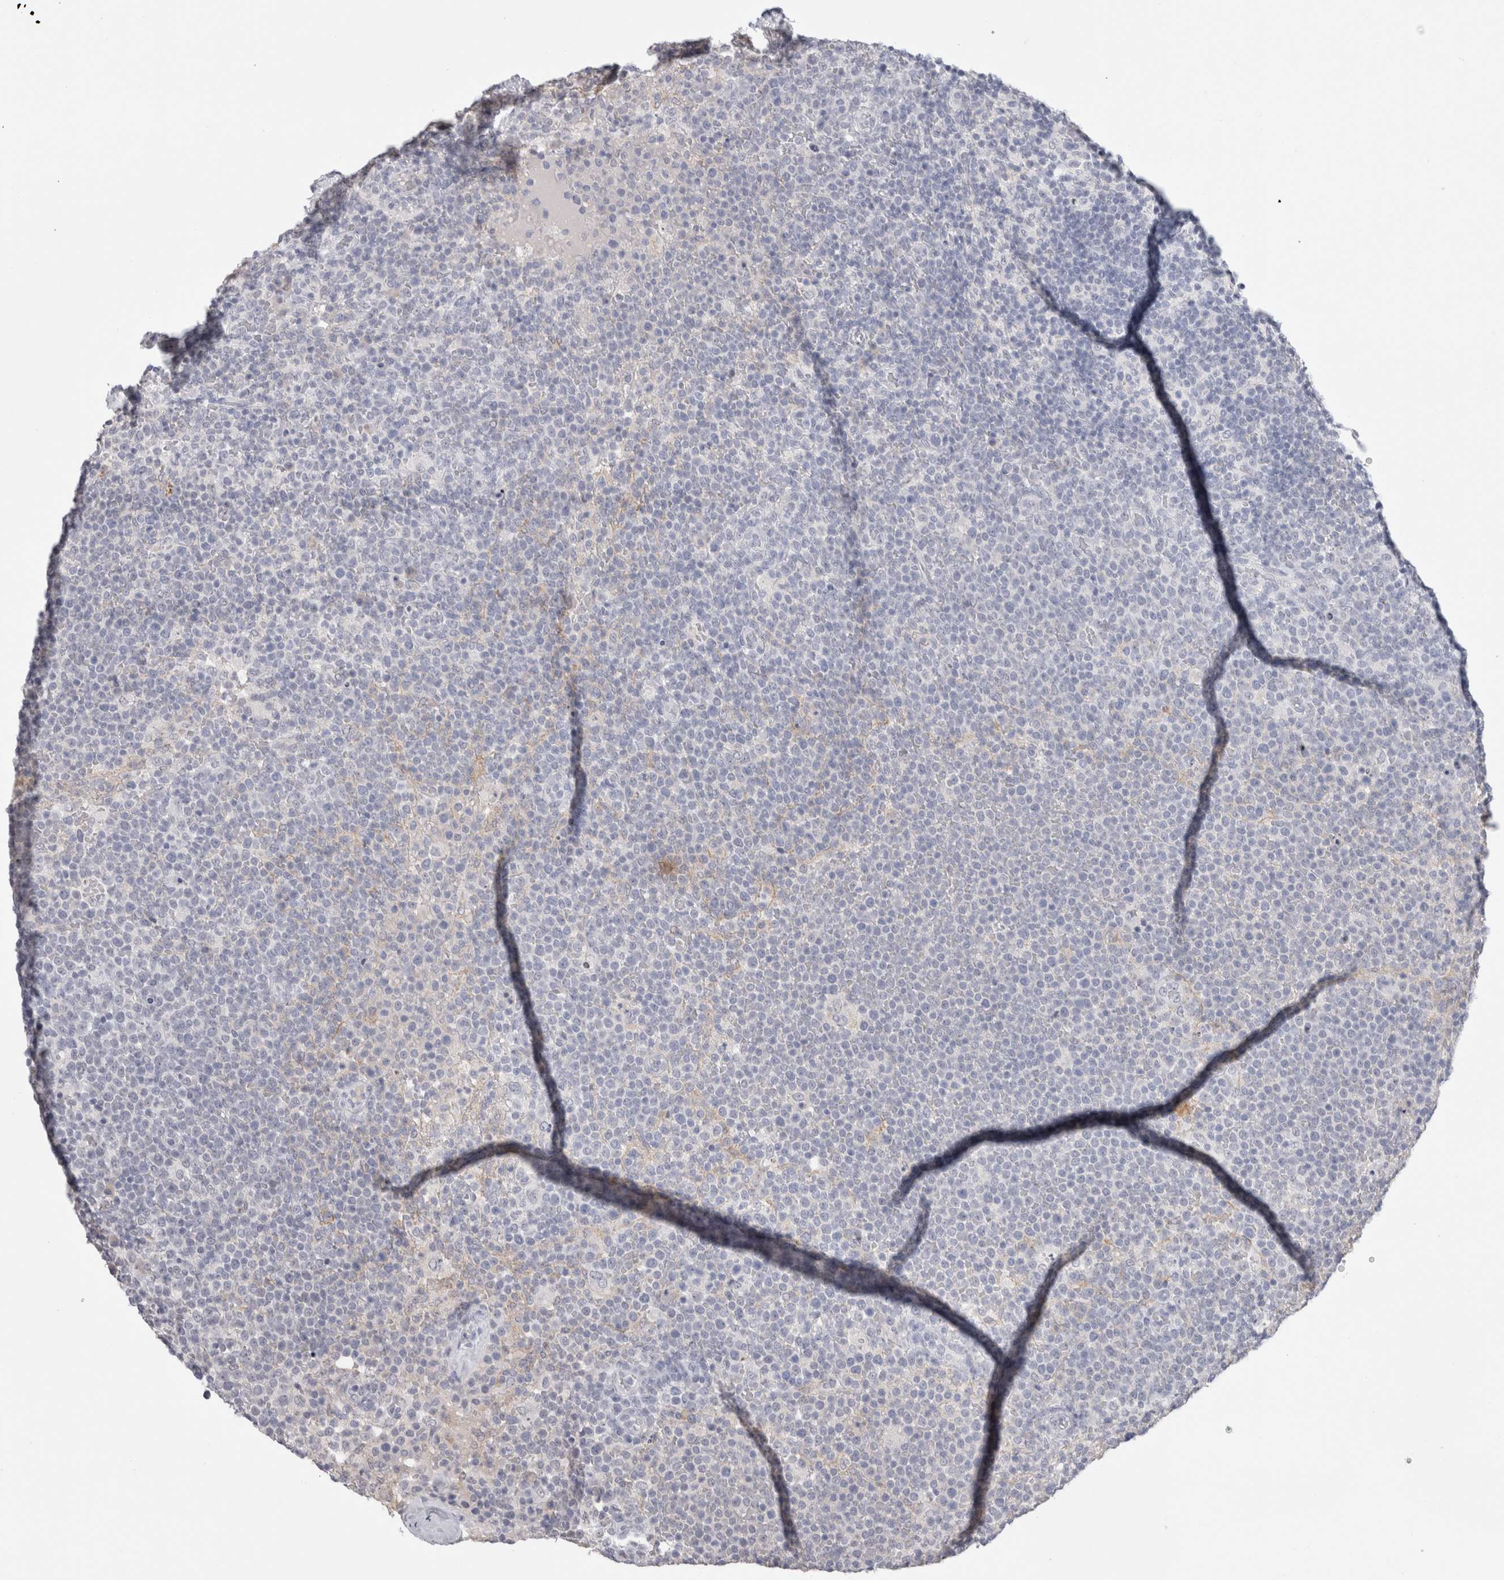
{"staining": {"intensity": "negative", "quantity": "none", "location": "none"}, "tissue": "lymphoma", "cell_type": "Tumor cells", "image_type": "cancer", "snomed": [{"axis": "morphology", "description": "Malignant lymphoma, non-Hodgkin's type, High grade"}, {"axis": "topography", "description": "Lymph node"}], "caption": "The micrograph displays no staining of tumor cells in malignant lymphoma, non-Hodgkin's type (high-grade).", "gene": "CADM3", "patient": {"sex": "male", "age": 61}}